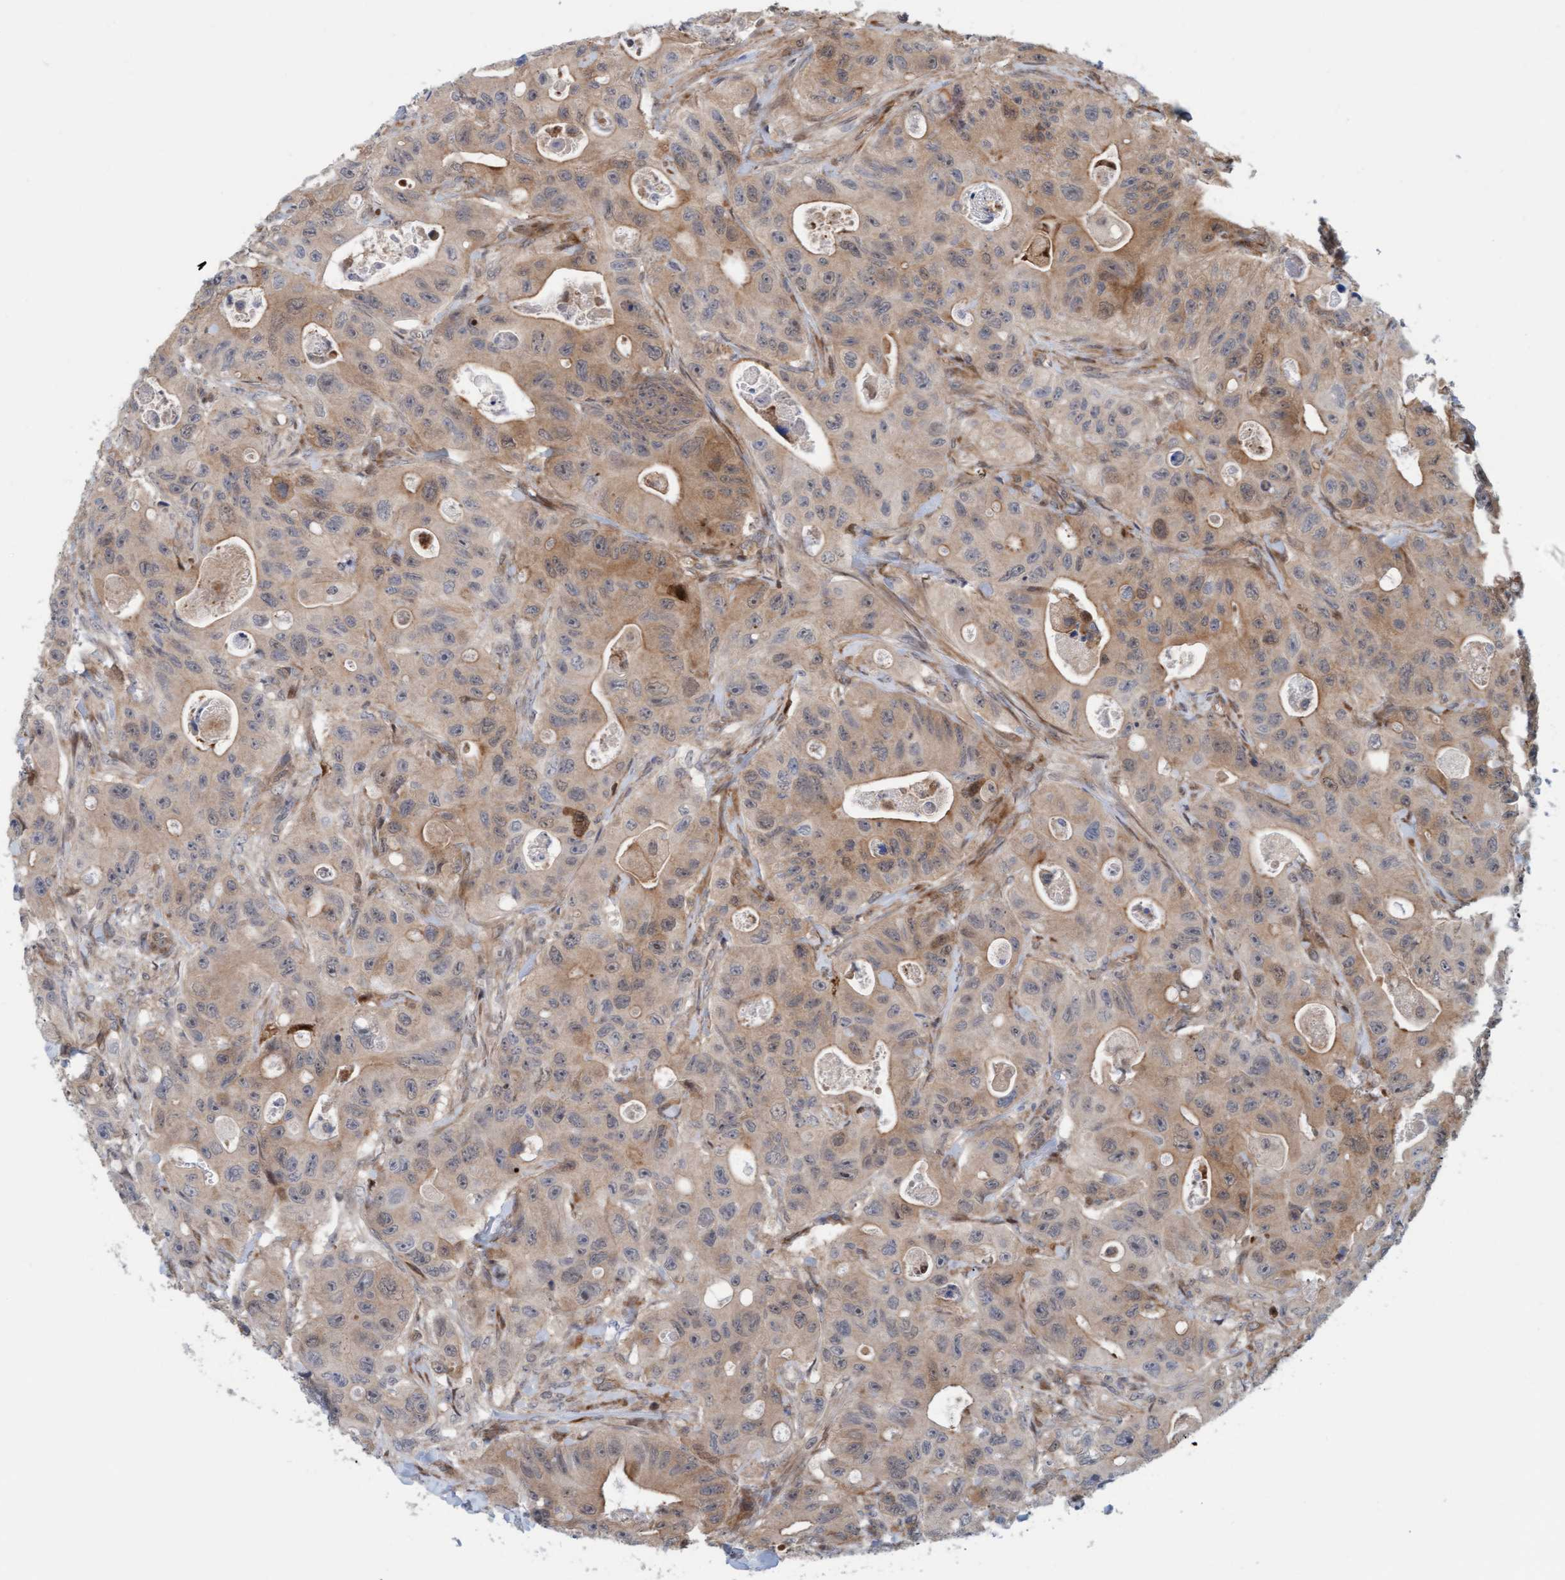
{"staining": {"intensity": "weak", "quantity": "25%-75%", "location": "cytoplasmic/membranous"}, "tissue": "colorectal cancer", "cell_type": "Tumor cells", "image_type": "cancer", "snomed": [{"axis": "morphology", "description": "Adenocarcinoma, NOS"}, {"axis": "topography", "description": "Colon"}], "caption": "Immunohistochemistry image of human adenocarcinoma (colorectal) stained for a protein (brown), which exhibits low levels of weak cytoplasmic/membranous positivity in approximately 25%-75% of tumor cells.", "gene": "EIF4EBP1", "patient": {"sex": "female", "age": 46}}